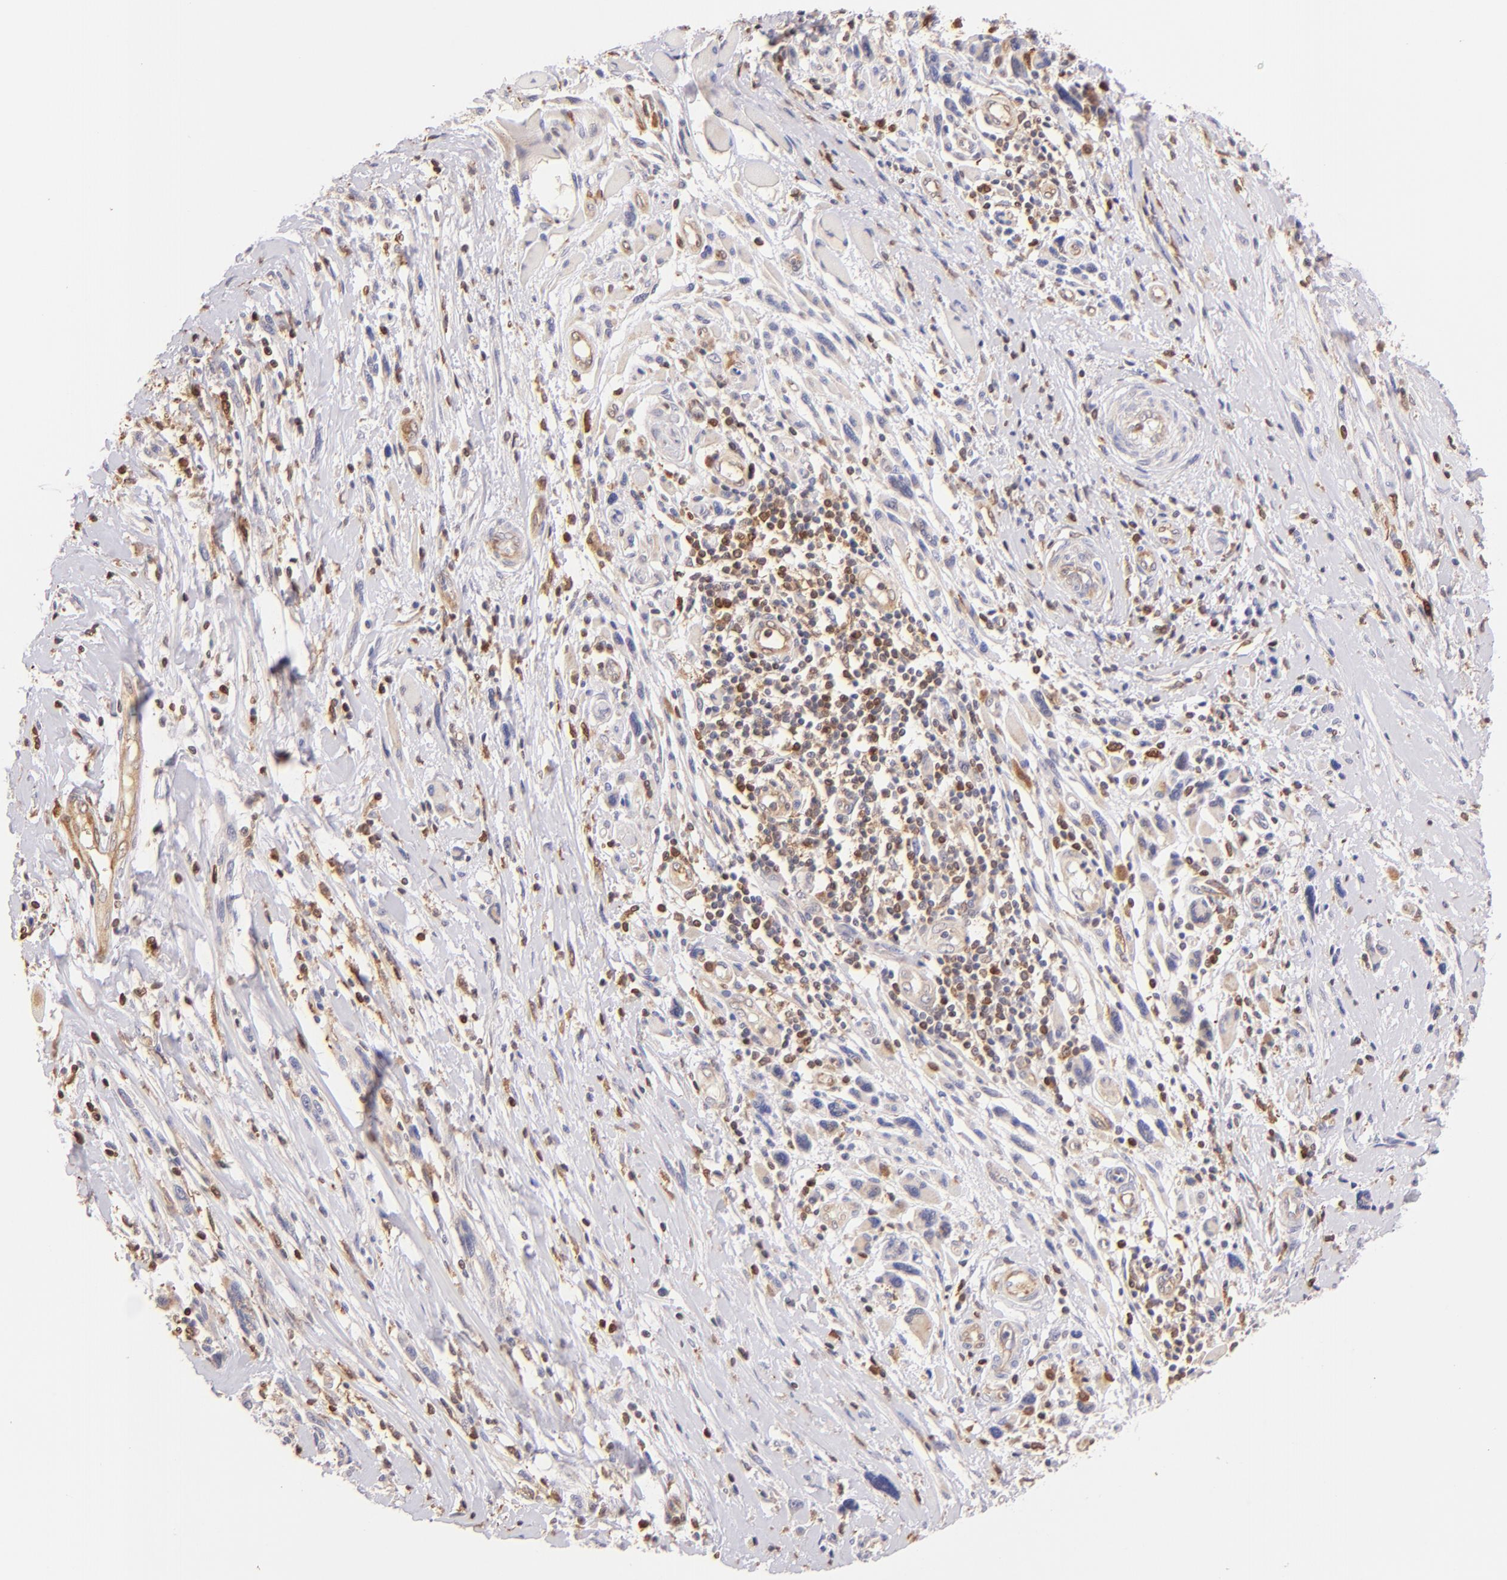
{"staining": {"intensity": "moderate", "quantity": "<25%", "location": "cytoplasmic/membranous"}, "tissue": "melanoma", "cell_type": "Tumor cells", "image_type": "cancer", "snomed": [{"axis": "morphology", "description": "Malignant melanoma, NOS"}, {"axis": "topography", "description": "Skin"}], "caption": "Immunohistochemistry (IHC) of human melanoma reveals low levels of moderate cytoplasmic/membranous staining in about <25% of tumor cells.", "gene": "BTK", "patient": {"sex": "male", "age": 91}}